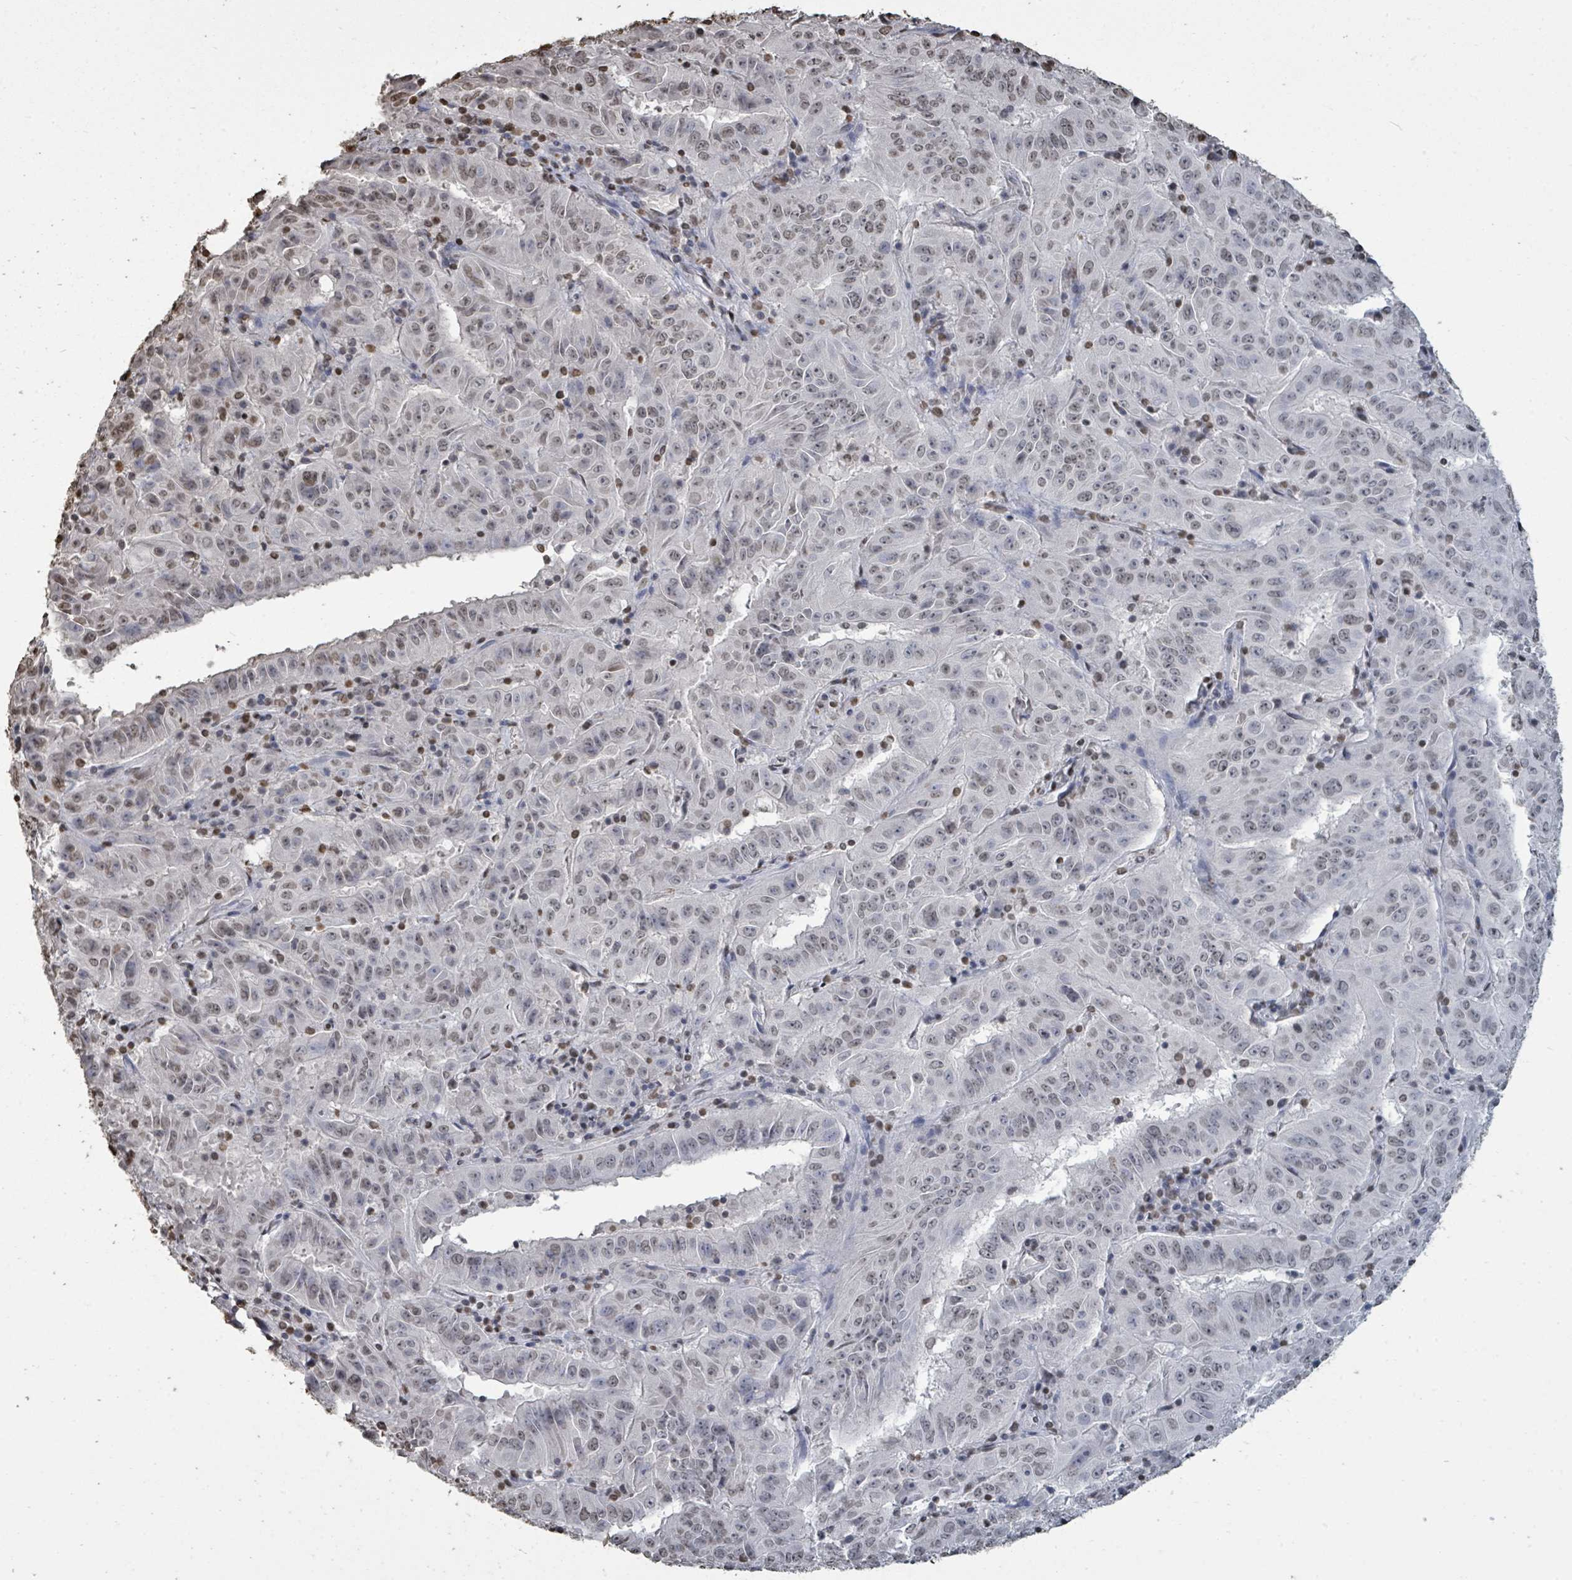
{"staining": {"intensity": "weak", "quantity": "<25%", "location": "nuclear"}, "tissue": "pancreatic cancer", "cell_type": "Tumor cells", "image_type": "cancer", "snomed": [{"axis": "morphology", "description": "Adenocarcinoma, NOS"}, {"axis": "topography", "description": "Pancreas"}], "caption": "High magnification brightfield microscopy of adenocarcinoma (pancreatic) stained with DAB (brown) and counterstained with hematoxylin (blue): tumor cells show no significant expression.", "gene": "MRPS12", "patient": {"sex": "male", "age": 63}}